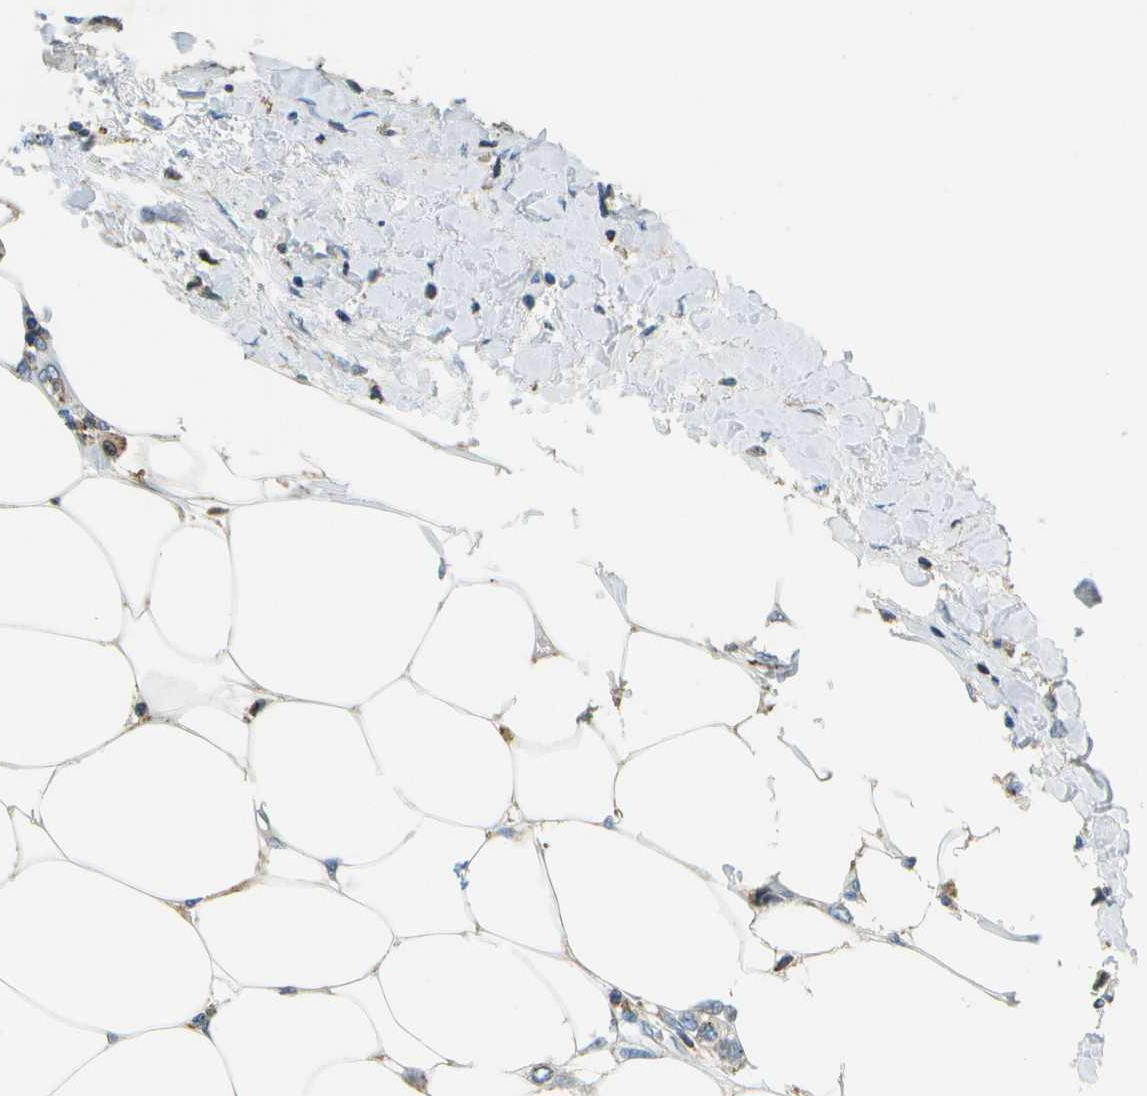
{"staining": {"intensity": "moderate", "quantity": "<25%", "location": "cytoplasmic/membranous"}, "tissue": "breast cancer", "cell_type": "Tumor cells", "image_type": "cancer", "snomed": [{"axis": "morphology", "description": "Lobular carcinoma"}, {"axis": "topography", "description": "Breast"}], "caption": "Immunohistochemistry (DAB (3,3'-diaminobenzidine)) staining of human lobular carcinoma (breast) displays moderate cytoplasmic/membranous protein expression in approximately <25% of tumor cells.", "gene": "LRRC66", "patient": {"sex": "female", "age": 51}}